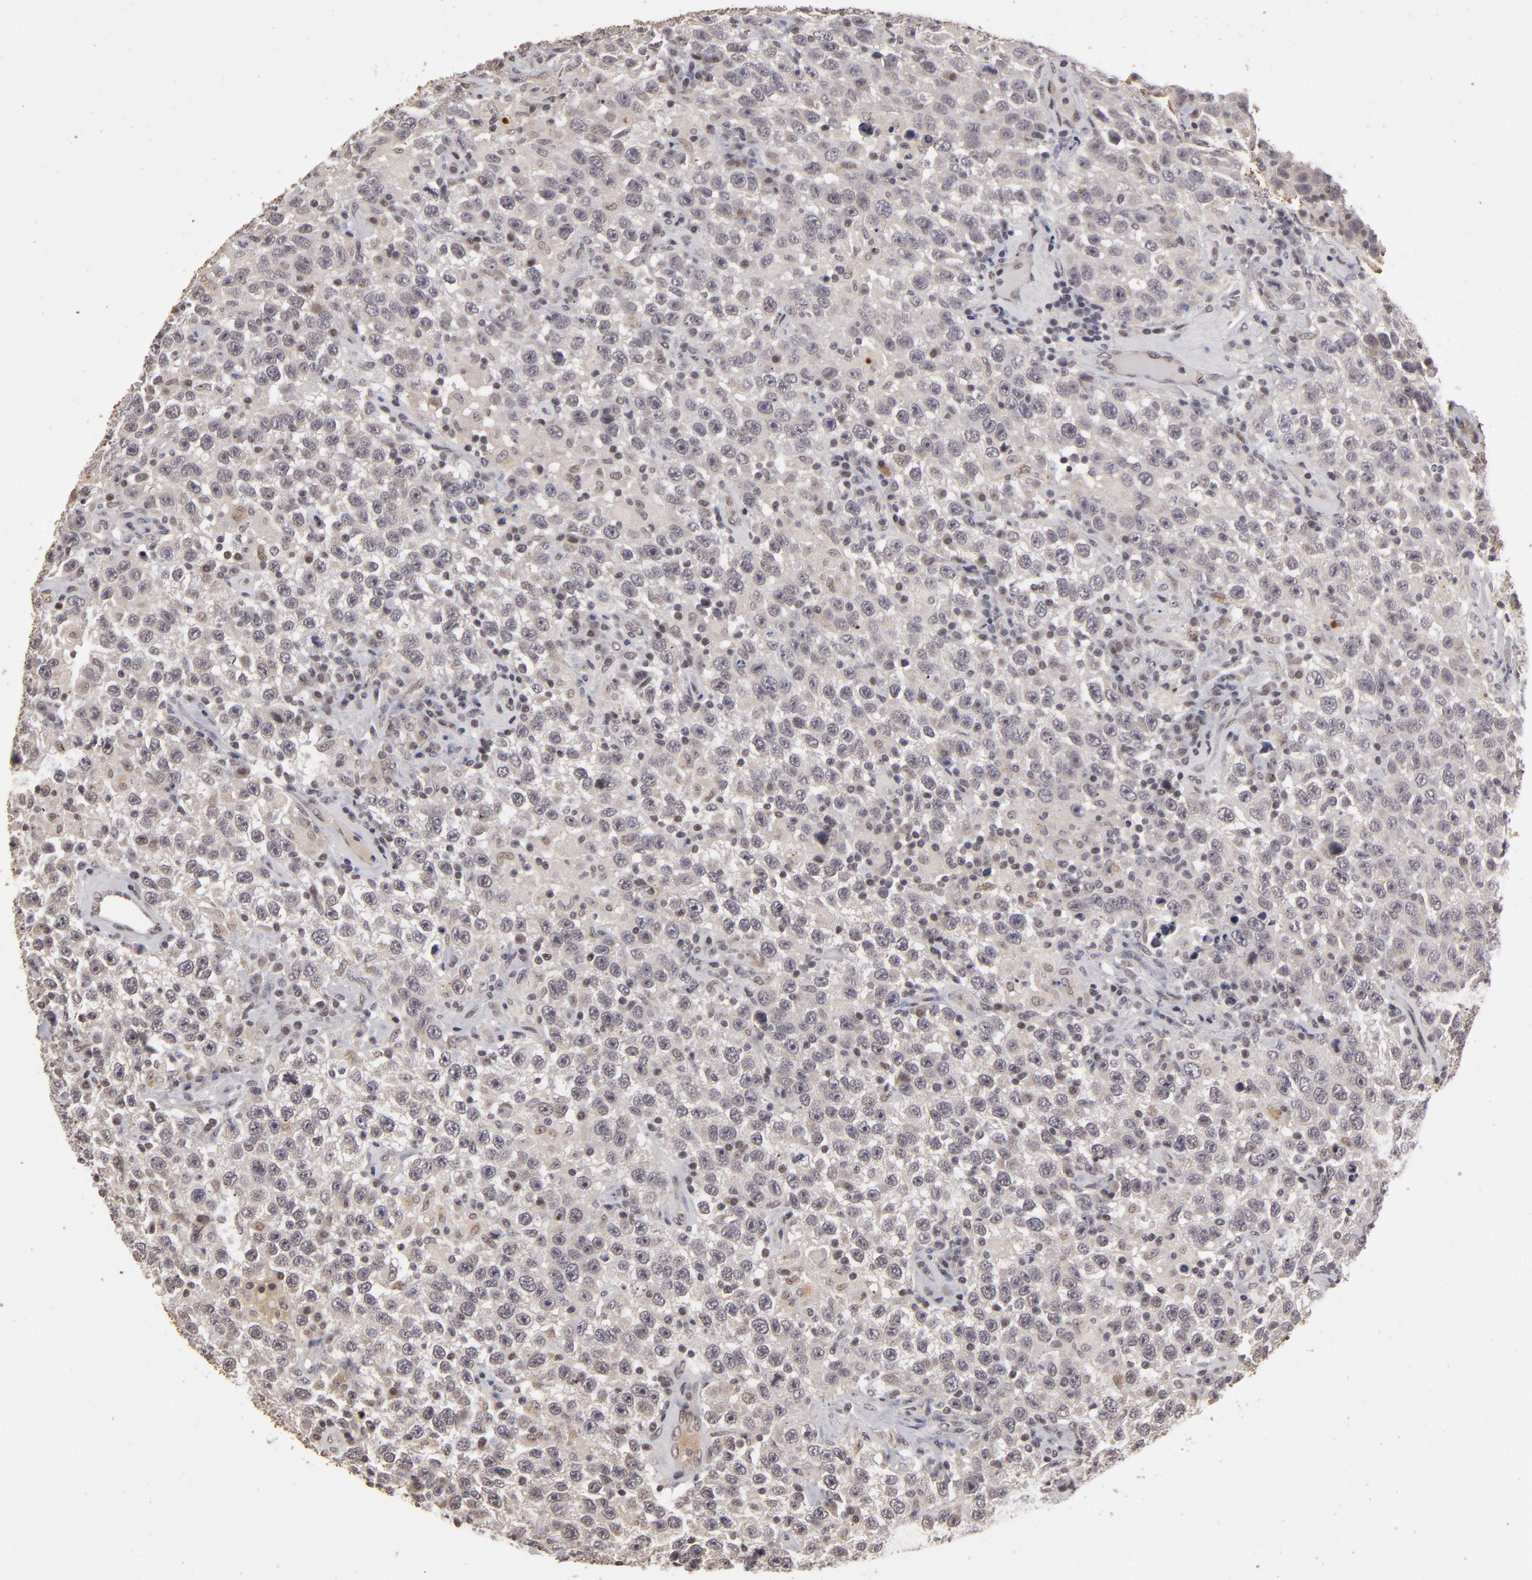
{"staining": {"intensity": "negative", "quantity": "none", "location": "none"}, "tissue": "testis cancer", "cell_type": "Tumor cells", "image_type": "cancer", "snomed": [{"axis": "morphology", "description": "Seminoma, NOS"}, {"axis": "topography", "description": "Testis"}], "caption": "Testis cancer (seminoma) stained for a protein using IHC shows no expression tumor cells.", "gene": "DFFA", "patient": {"sex": "male", "age": 41}}